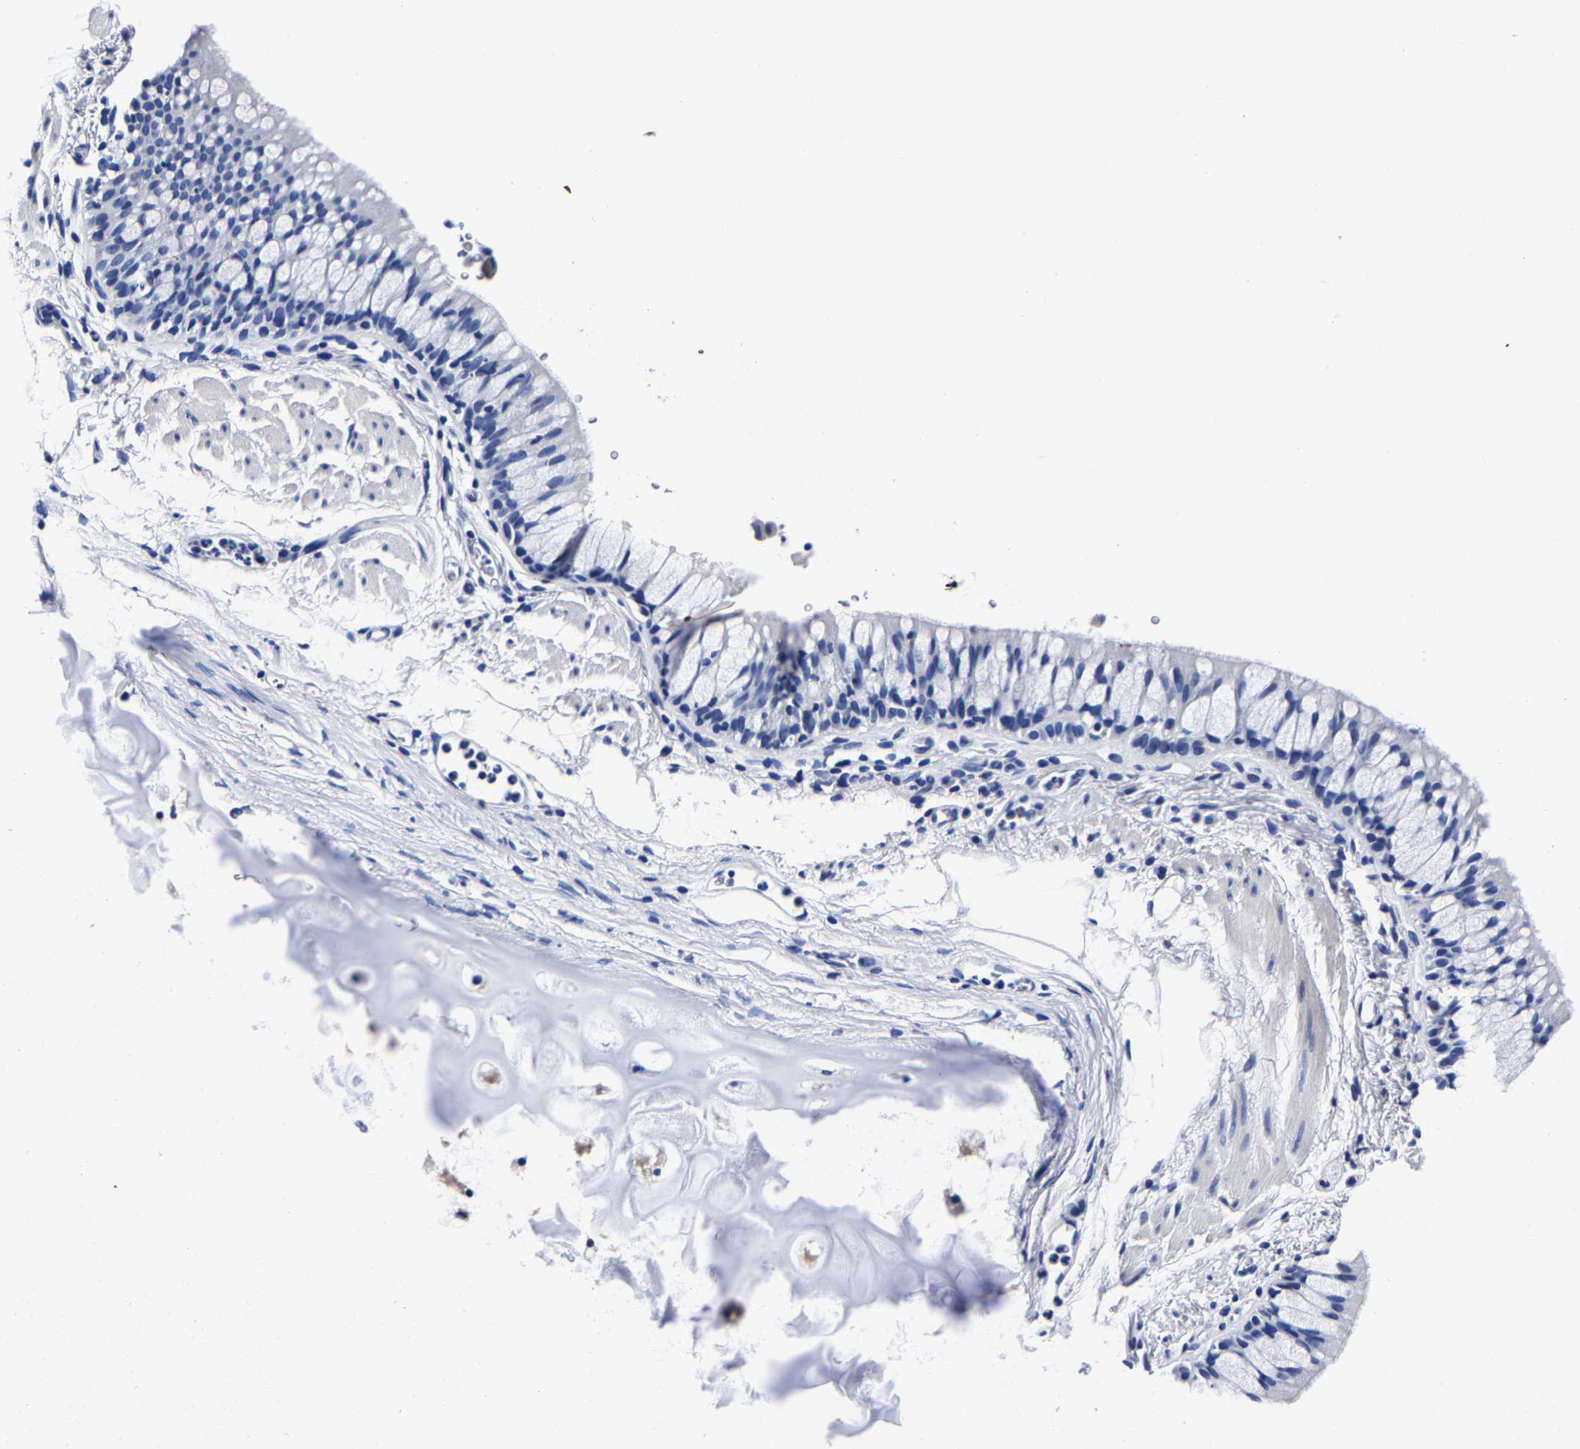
{"staining": {"intensity": "negative", "quantity": "none", "location": "none"}, "tissue": "bronchus", "cell_type": "Respiratory epithelial cells", "image_type": "normal", "snomed": [{"axis": "morphology", "description": "Normal tissue, NOS"}, {"axis": "topography", "description": "Cartilage tissue"}, {"axis": "topography", "description": "Bronchus"}], "caption": "An image of human bronchus is negative for staining in respiratory epithelial cells.", "gene": "CPA2", "patient": {"sex": "female", "age": 53}}